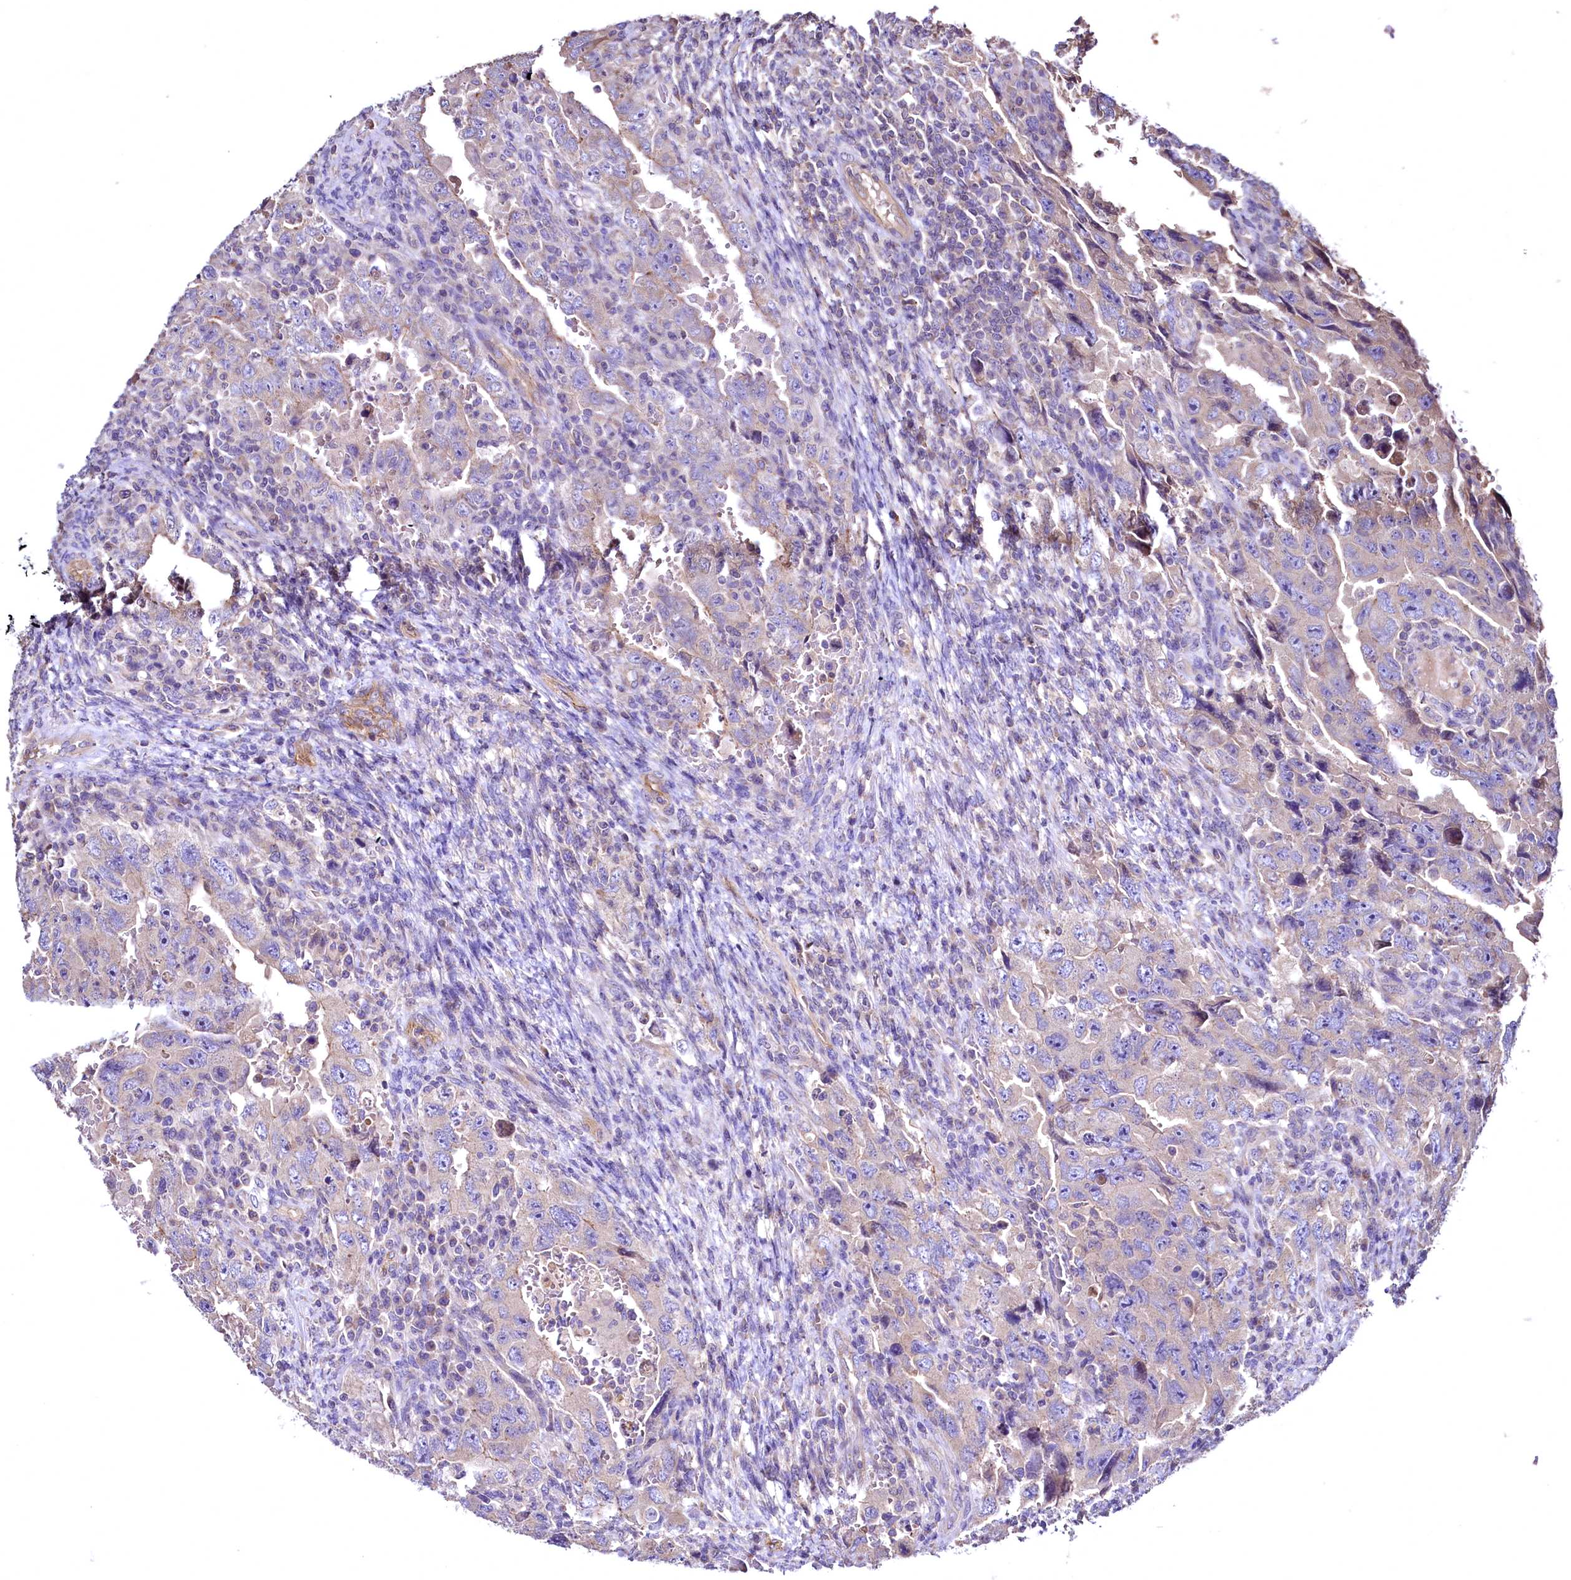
{"staining": {"intensity": "weak", "quantity": "<25%", "location": "cytoplasmic/membranous"}, "tissue": "testis cancer", "cell_type": "Tumor cells", "image_type": "cancer", "snomed": [{"axis": "morphology", "description": "Carcinoma, Embryonal, NOS"}, {"axis": "topography", "description": "Testis"}], "caption": "A micrograph of testis cancer stained for a protein shows no brown staining in tumor cells. (DAB (3,3'-diaminobenzidine) immunohistochemistry with hematoxylin counter stain).", "gene": "TBCEL", "patient": {"sex": "male", "age": 26}}